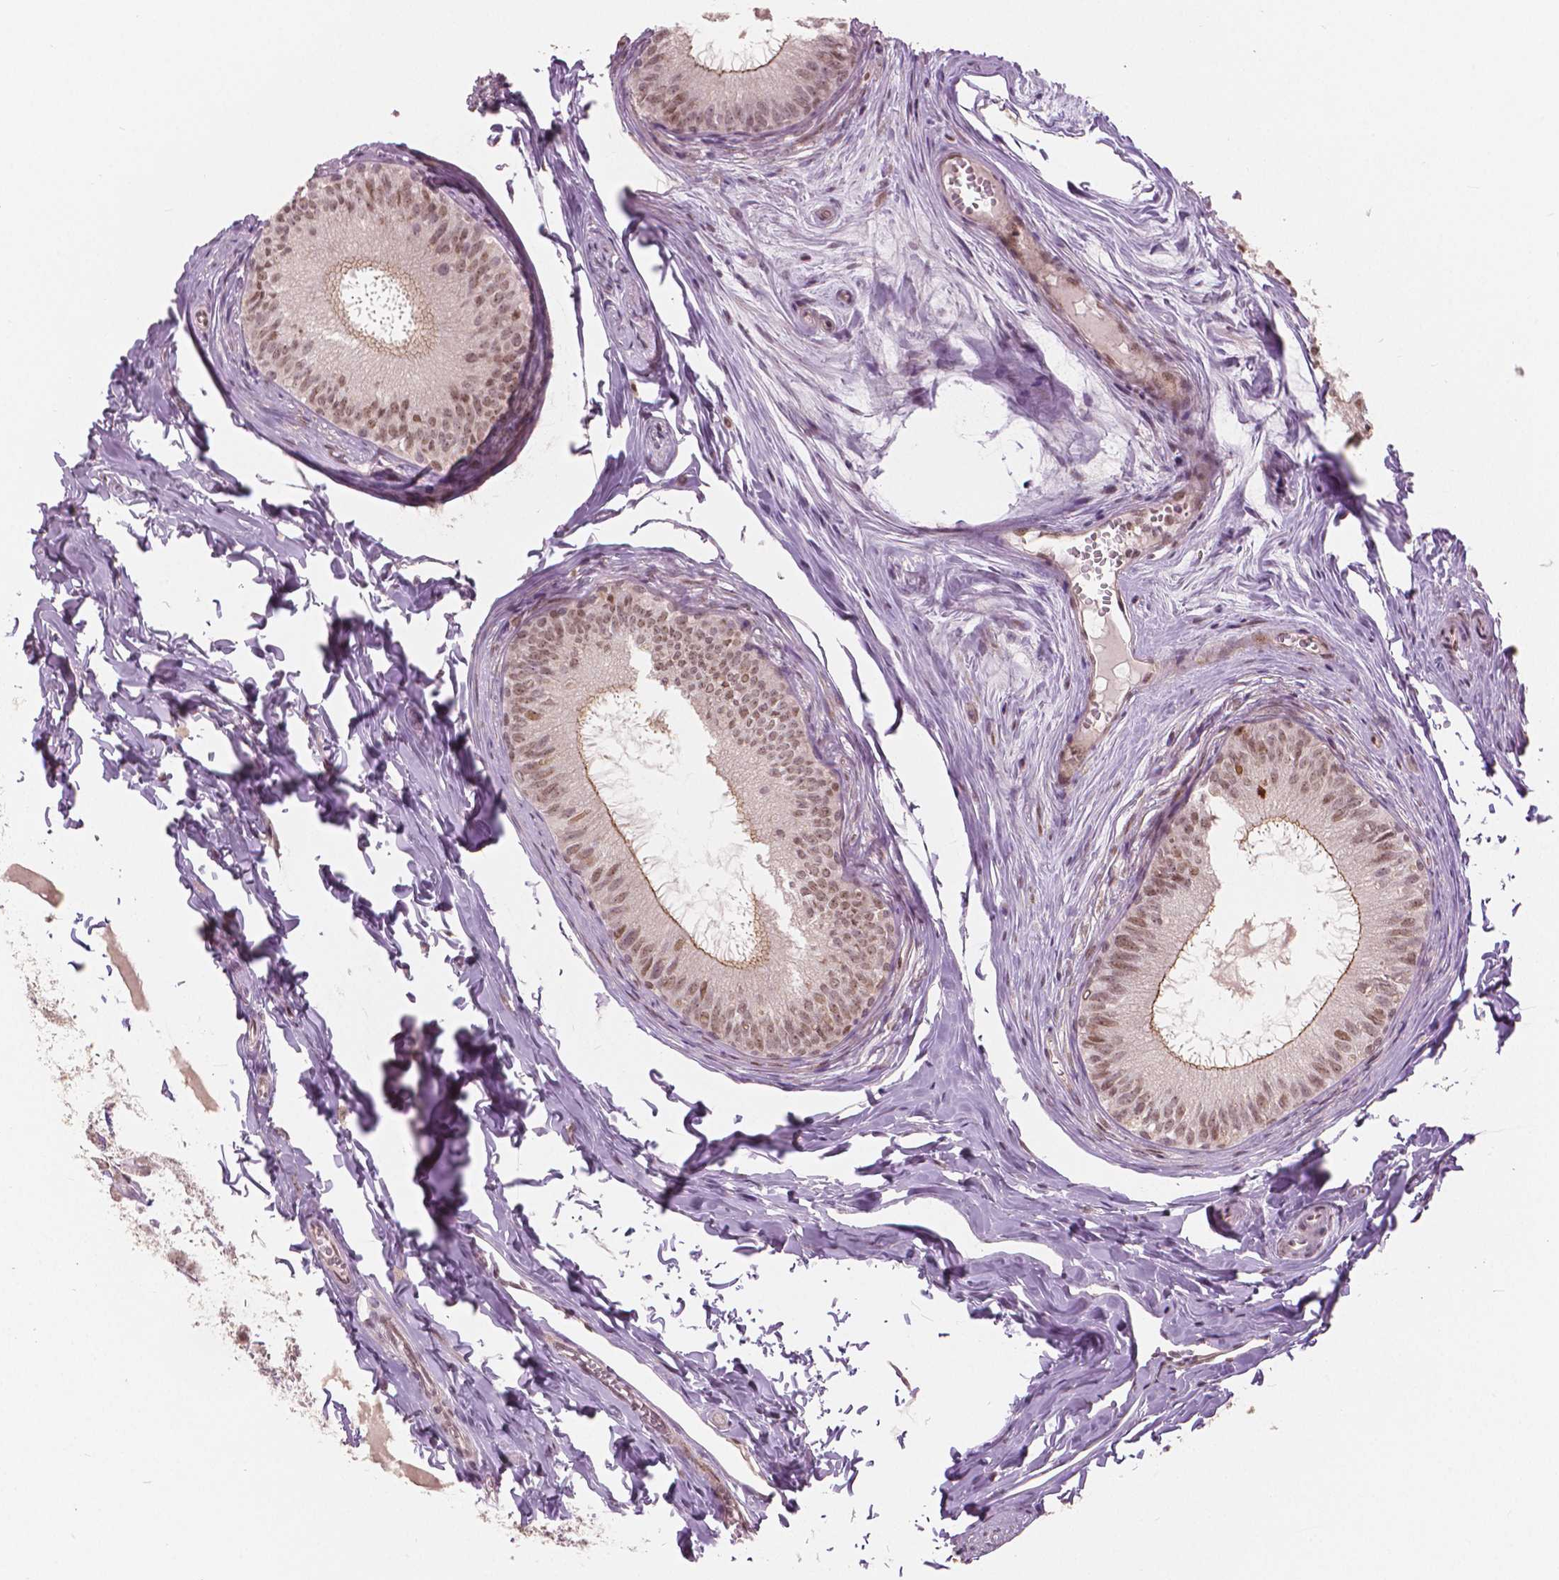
{"staining": {"intensity": "moderate", "quantity": "25%-75%", "location": "cytoplasmic/membranous,nuclear"}, "tissue": "epididymis", "cell_type": "Glandular cells", "image_type": "normal", "snomed": [{"axis": "morphology", "description": "Normal tissue, NOS"}, {"axis": "topography", "description": "Epididymis"}], "caption": "A micrograph of human epididymis stained for a protein demonstrates moderate cytoplasmic/membranous,nuclear brown staining in glandular cells. (IHC, brightfield microscopy, high magnification).", "gene": "NSD2", "patient": {"sex": "male", "age": 45}}